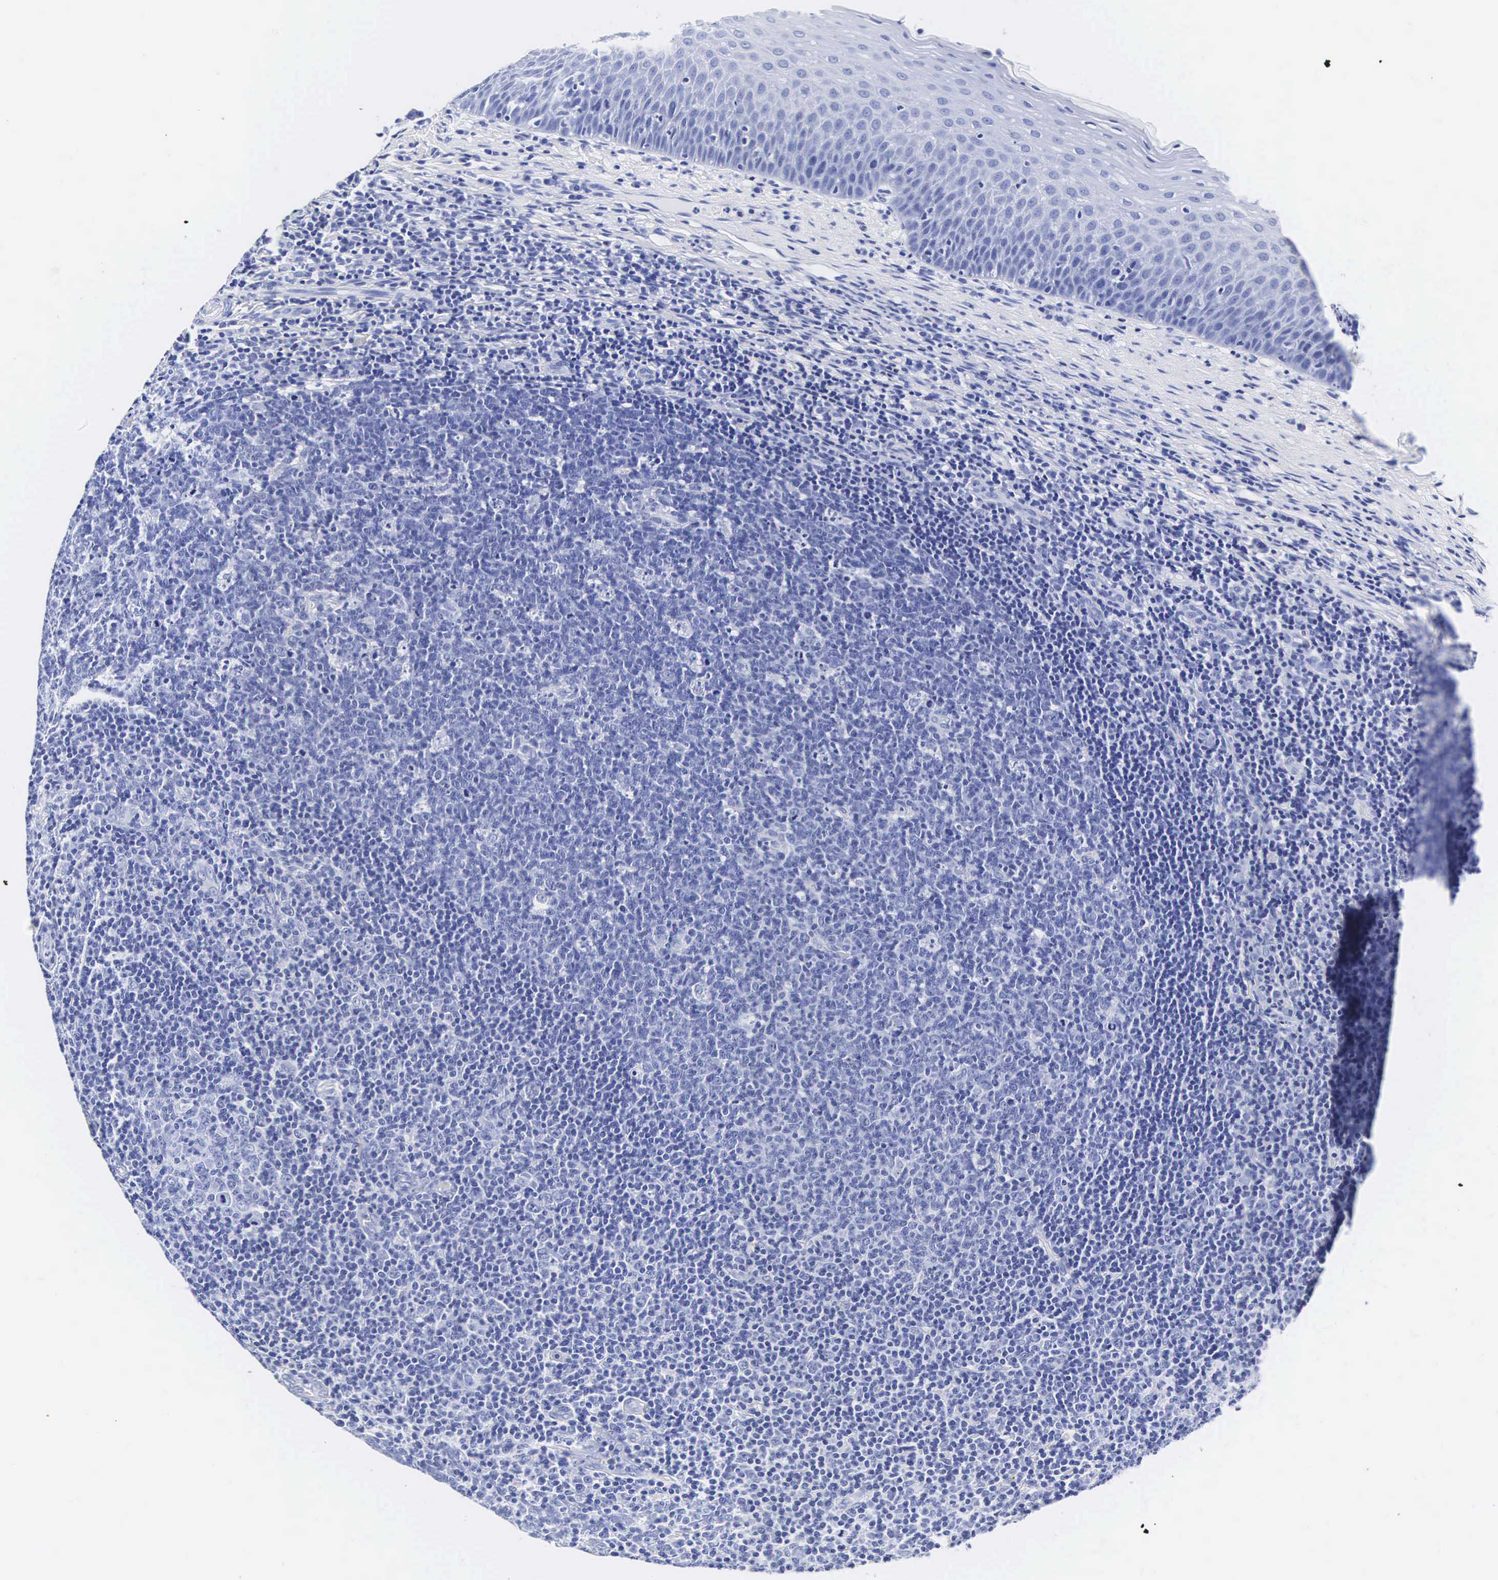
{"staining": {"intensity": "negative", "quantity": "none", "location": "none"}, "tissue": "tonsil", "cell_type": "Germinal center cells", "image_type": "normal", "snomed": [{"axis": "morphology", "description": "Normal tissue, NOS"}, {"axis": "topography", "description": "Tonsil"}], "caption": "Immunohistochemistry (IHC) of unremarkable tonsil displays no staining in germinal center cells.", "gene": "INS", "patient": {"sex": "male", "age": 6}}